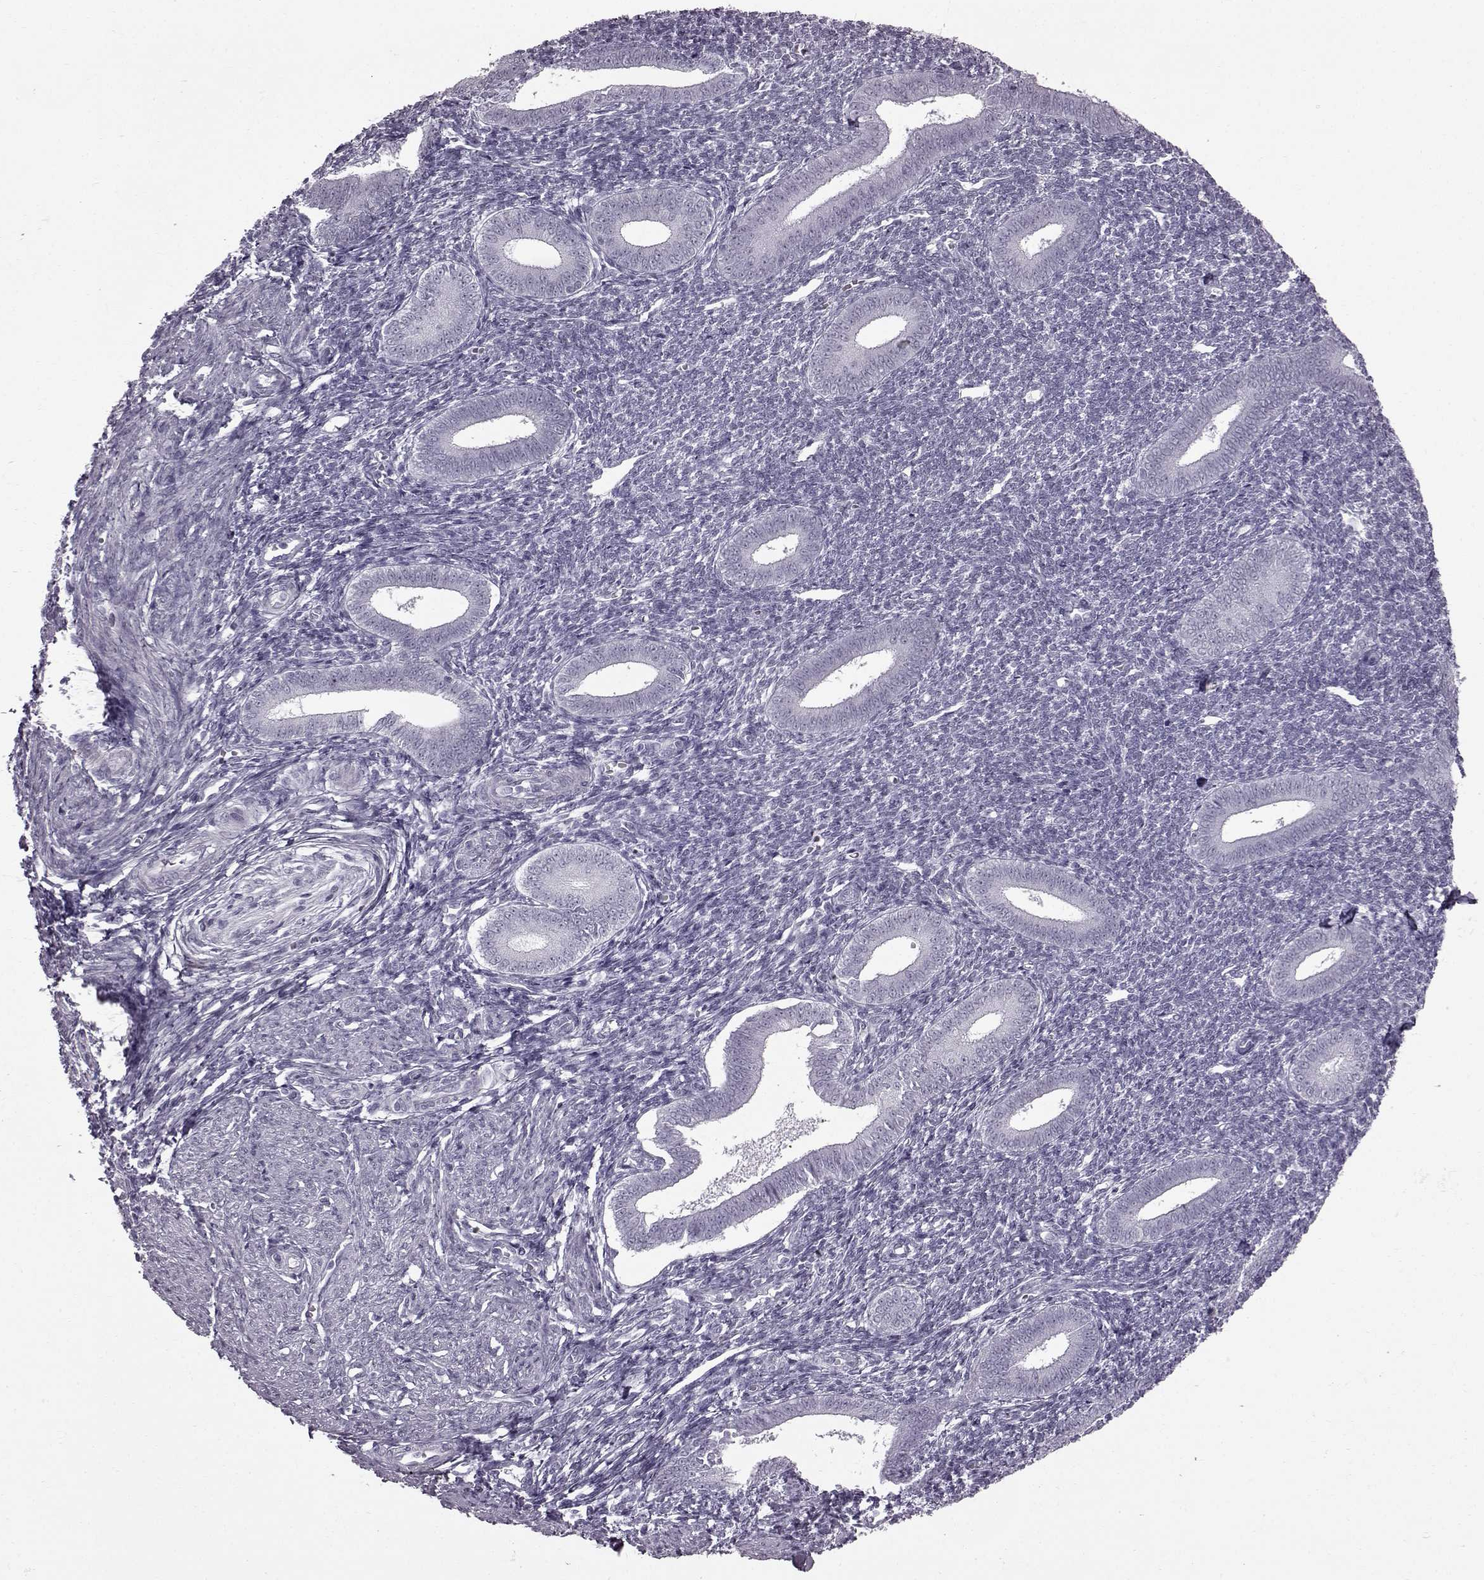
{"staining": {"intensity": "negative", "quantity": "none", "location": "none"}, "tissue": "endometrium", "cell_type": "Cells in endometrial stroma", "image_type": "normal", "snomed": [{"axis": "morphology", "description": "Normal tissue, NOS"}, {"axis": "topography", "description": "Endometrium"}], "caption": "A histopathology image of endometrium stained for a protein exhibits no brown staining in cells in endometrial stroma. (Brightfield microscopy of DAB immunohistochemistry (IHC) at high magnification).", "gene": "SLC28A2", "patient": {"sex": "female", "age": 25}}